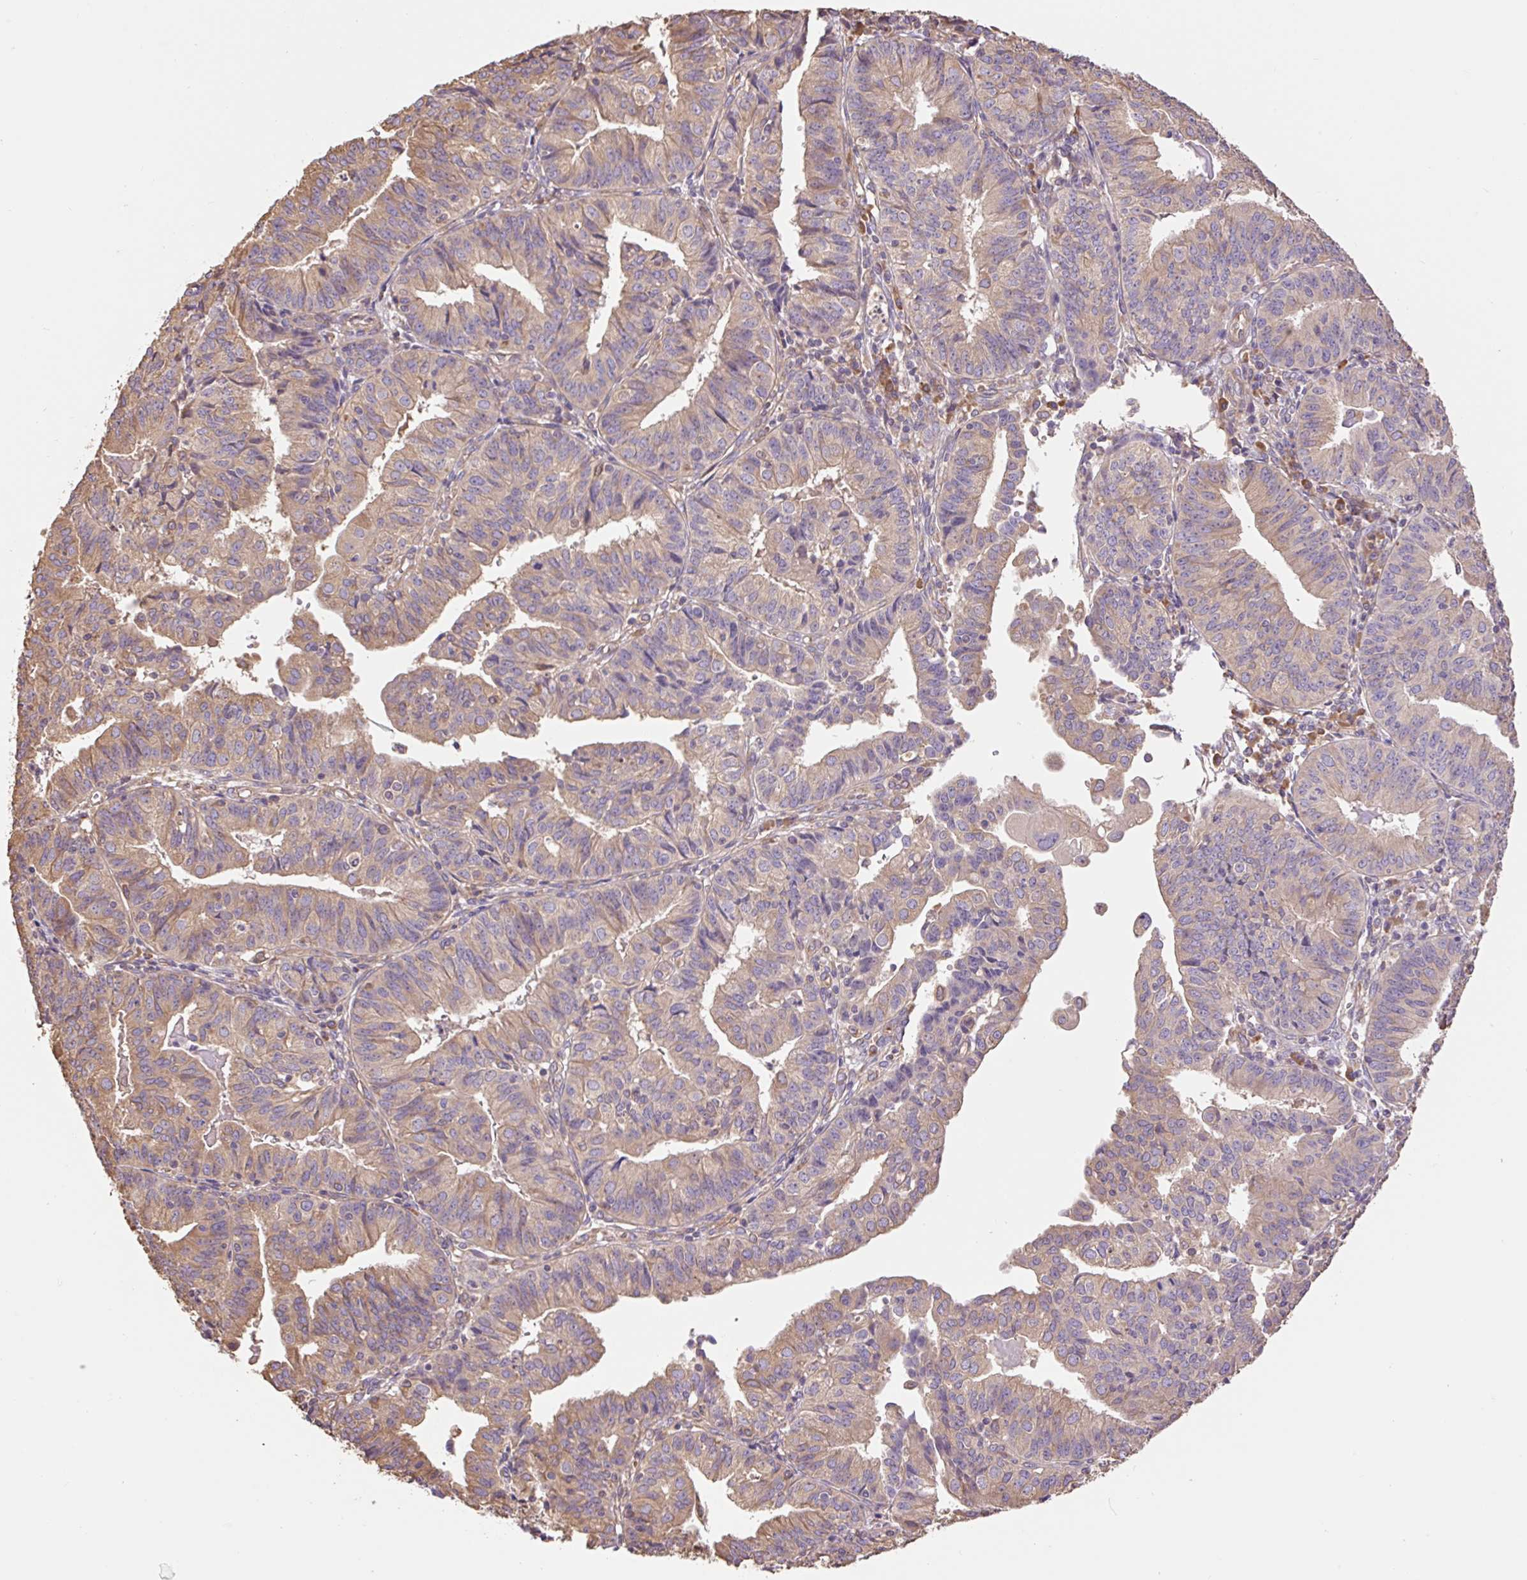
{"staining": {"intensity": "moderate", "quantity": "25%-75%", "location": "cytoplasmic/membranous"}, "tissue": "endometrial cancer", "cell_type": "Tumor cells", "image_type": "cancer", "snomed": [{"axis": "morphology", "description": "Adenocarcinoma, NOS"}, {"axis": "topography", "description": "Endometrium"}], "caption": "Protein analysis of endometrial cancer tissue demonstrates moderate cytoplasmic/membranous expression in about 25%-75% of tumor cells.", "gene": "DESI1", "patient": {"sex": "female", "age": 56}}